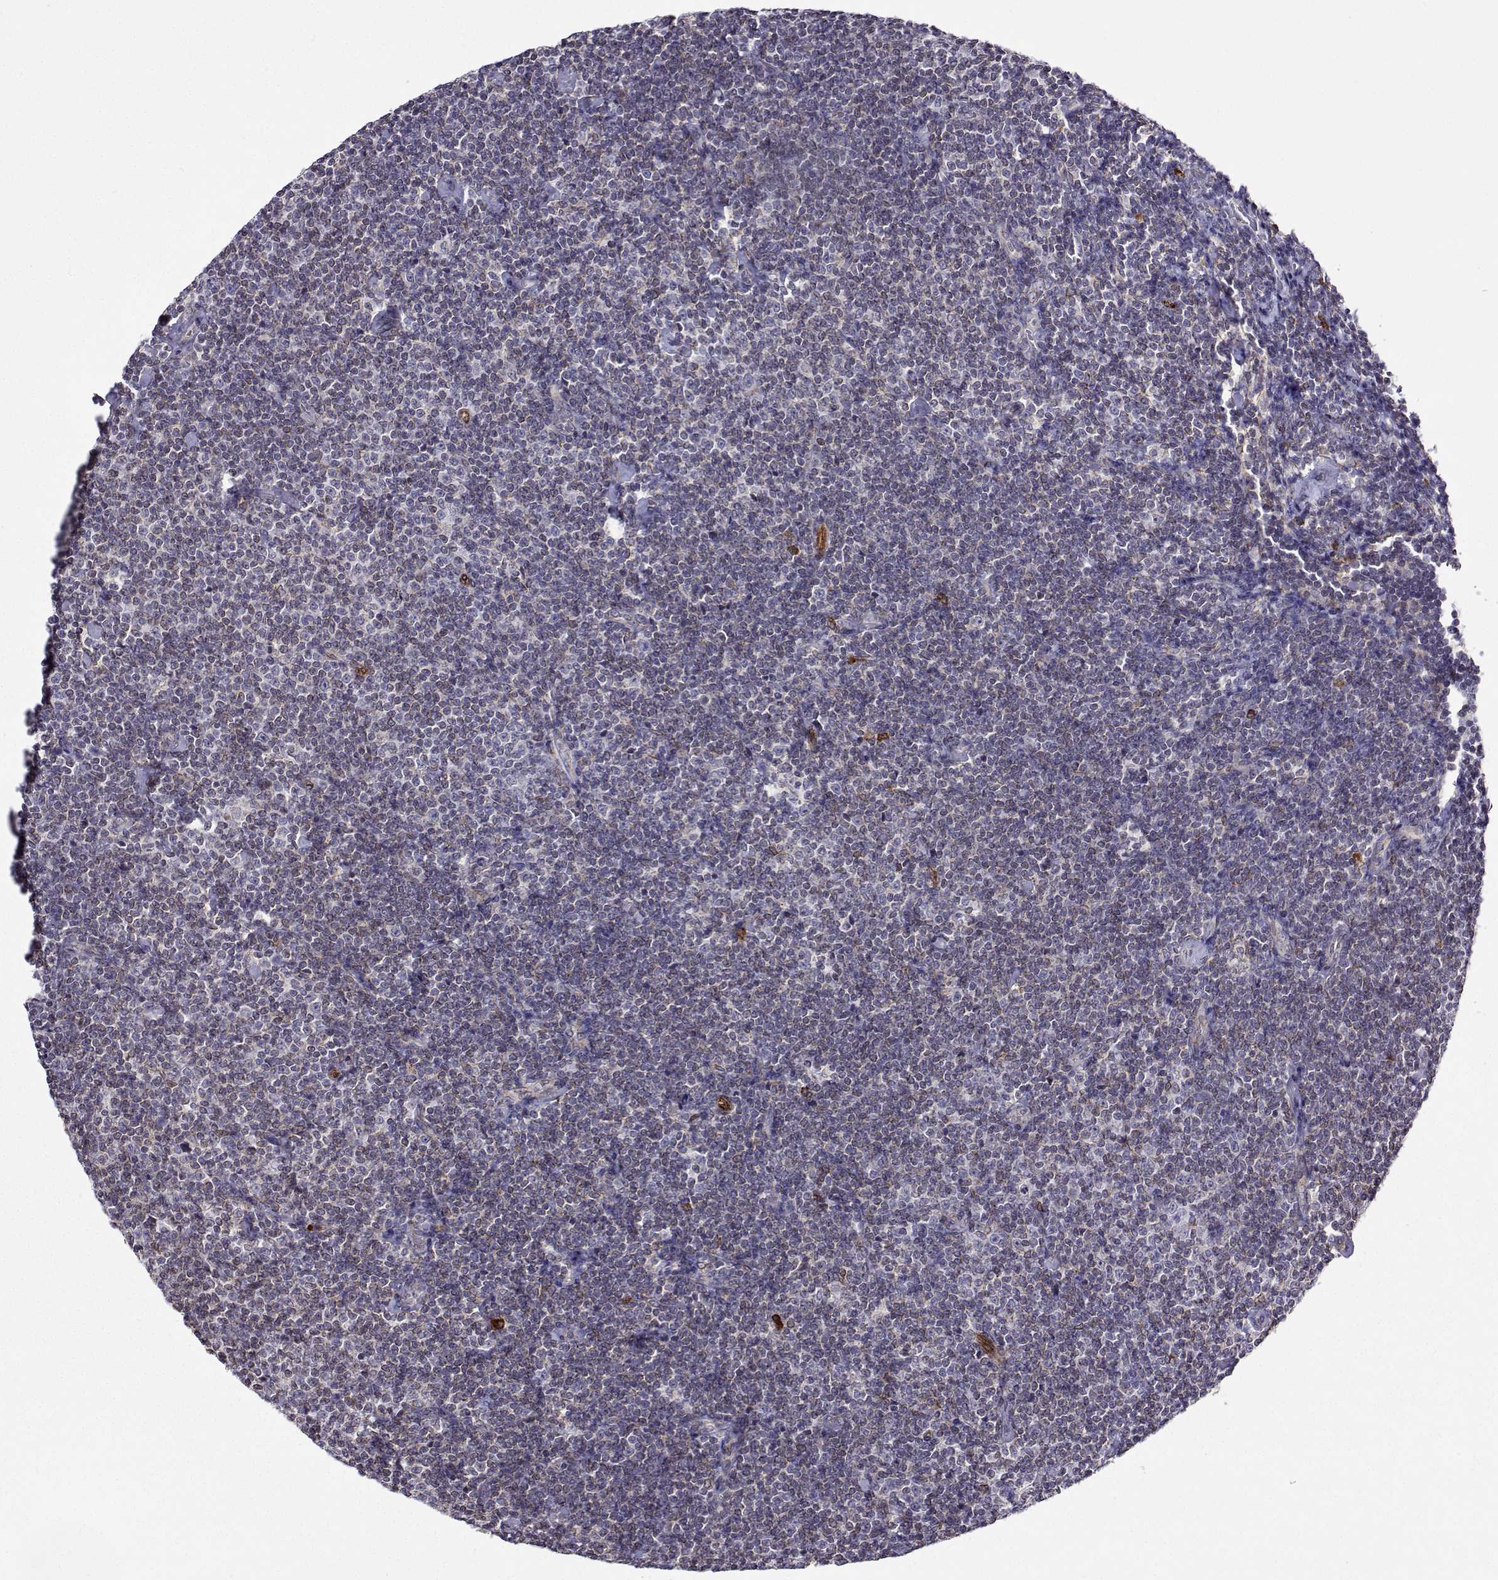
{"staining": {"intensity": "negative", "quantity": "none", "location": "none"}, "tissue": "lymphoma", "cell_type": "Tumor cells", "image_type": "cancer", "snomed": [{"axis": "morphology", "description": "Malignant lymphoma, non-Hodgkin's type, Low grade"}, {"axis": "topography", "description": "Lymph node"}], "caption": "Tumor cells show no significant expression in lymphoma.", "gene": "PGRMC2", "patient": {"sex": "male", "age": 81}}